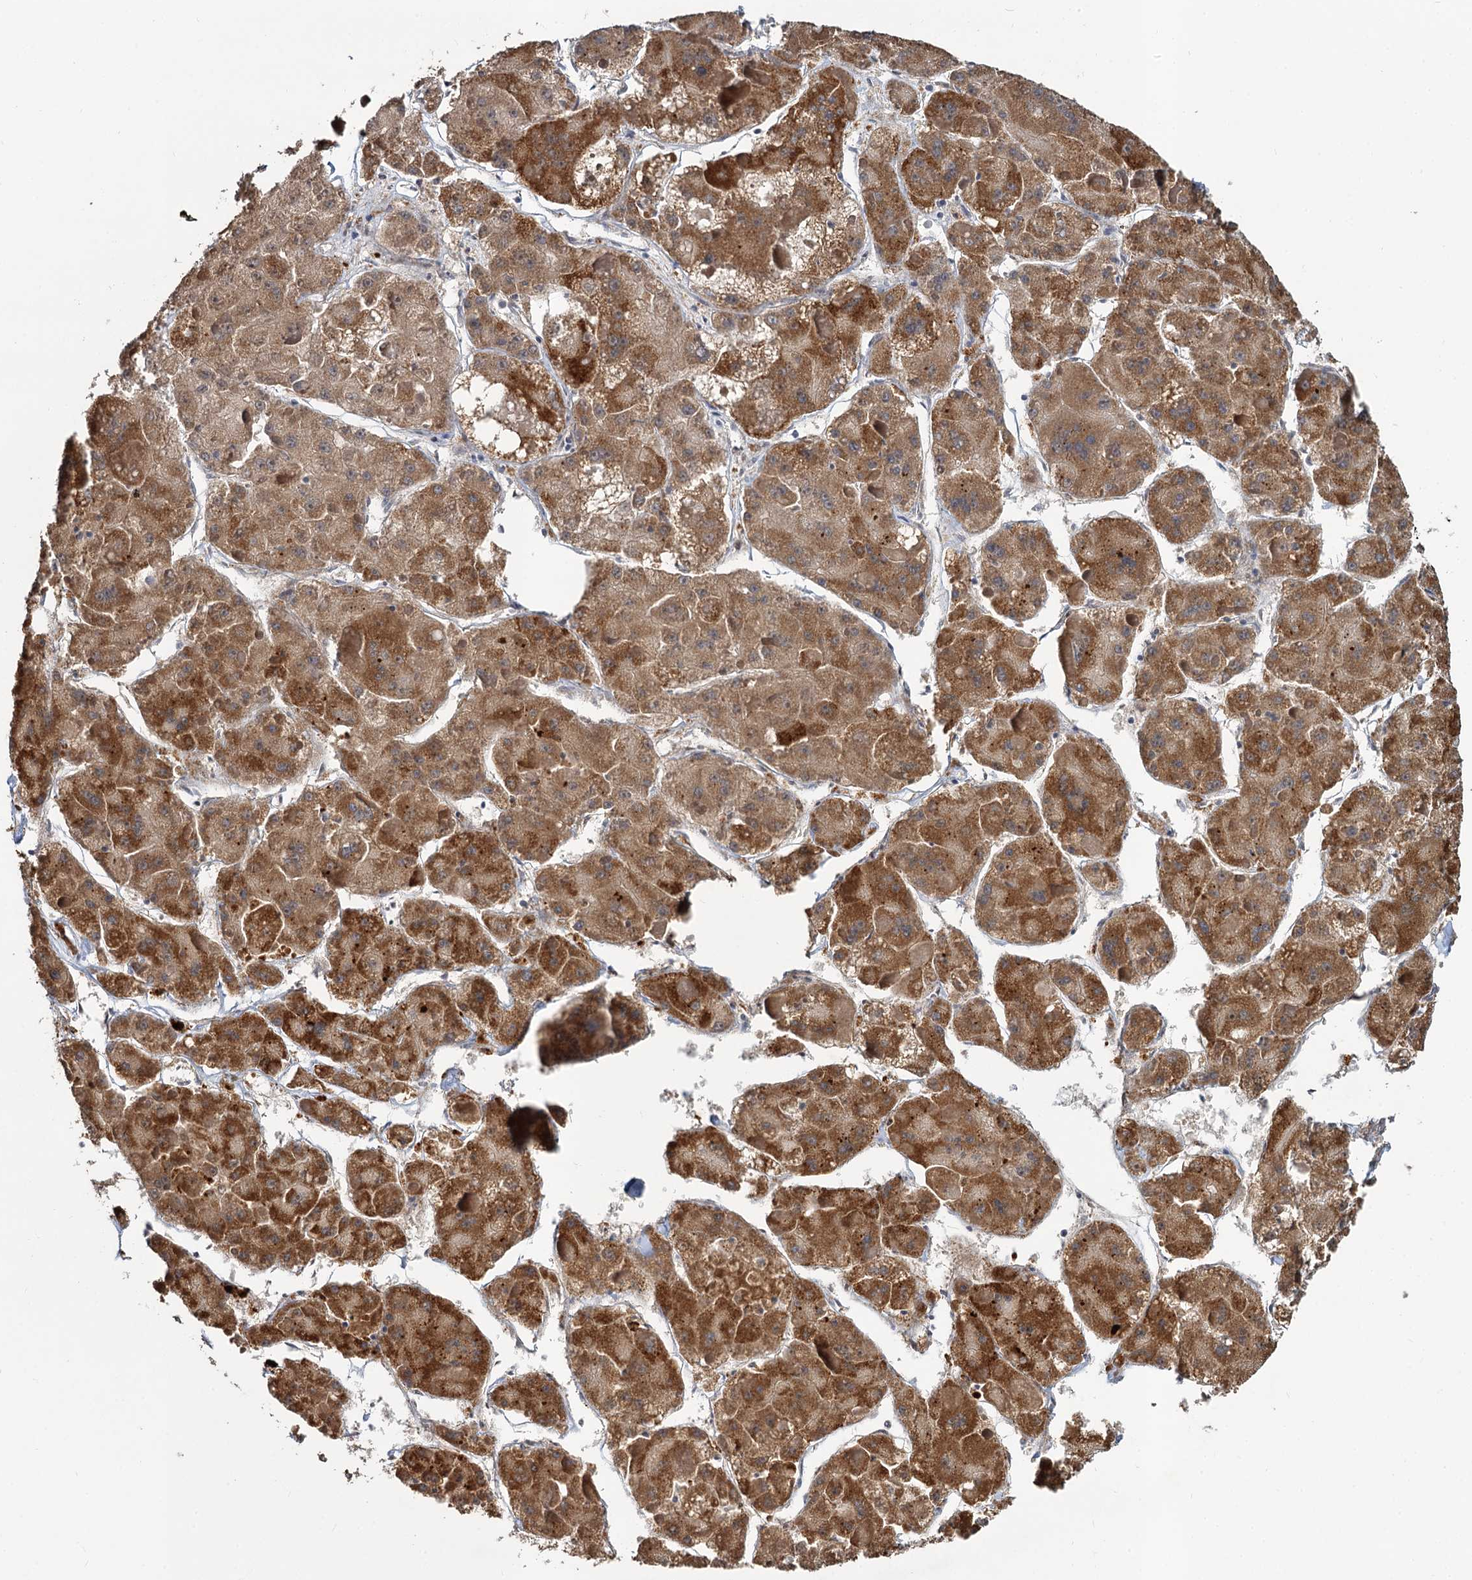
{"staining": {"intensity": "strong", "quantity": ">75%", "location": "cytoplasmic/membranous"}, "tissue": "liver cancer", "cell_type": "Tumor cells", "image_type": "cancer", "snomed": [{"axis": "morphology", "description": "Carcinoma, Hepatocellular, NOS"}, {"axis": "topography", "description": "Liver"}], "caption": "Liver hepatocellular carcinoma was stained to show a protein in brown. There is high levels of strong cytoplasmic/membranous staining in approximately >75% of tumor cells.", "gene": "ALKBH7", "patient": {"sex": "female", "age": 73}}